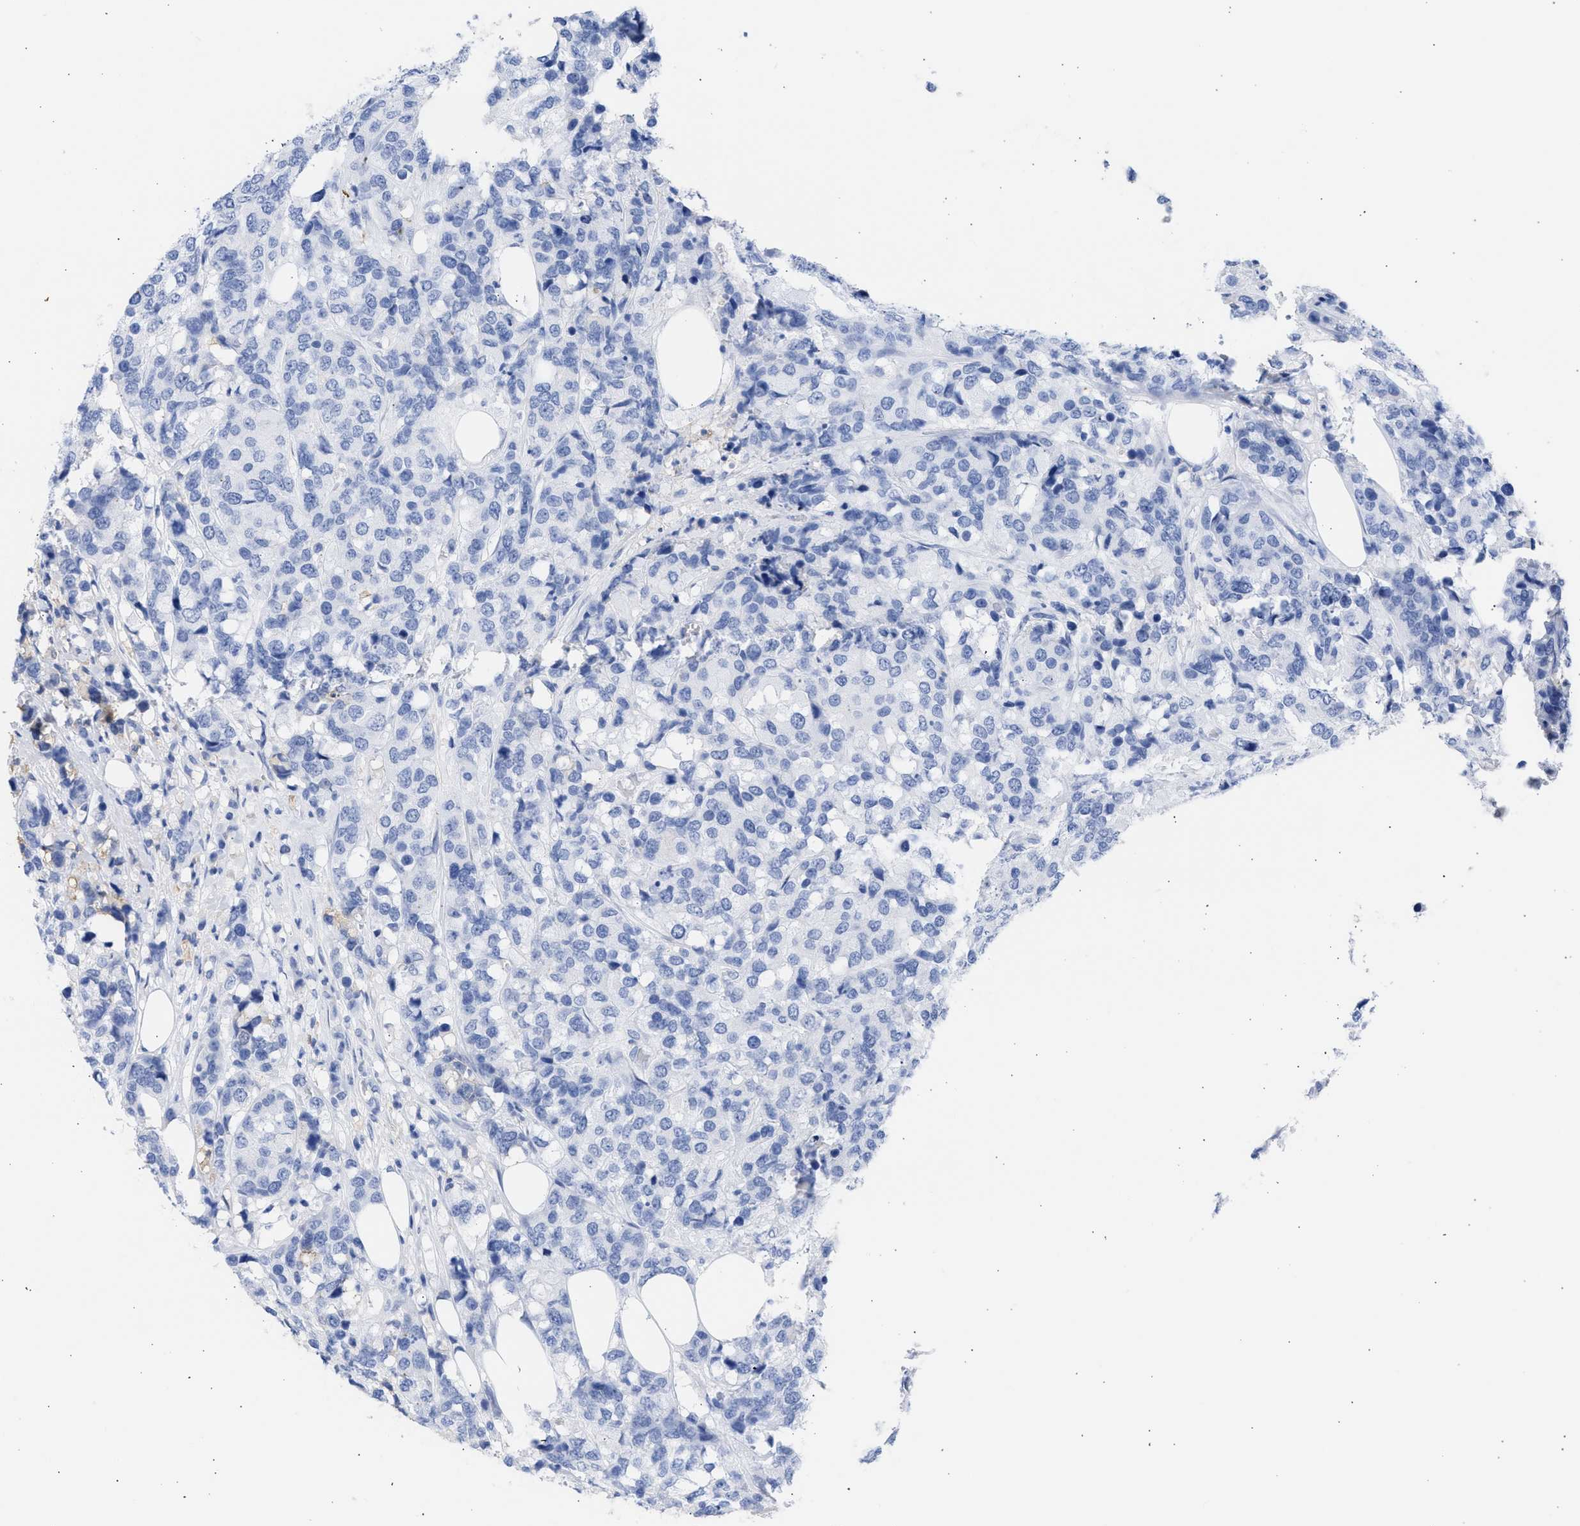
{"staining": {"intensity": "negative", "quantity": "none", "location": "none"}, "tissue": "breast cancer", "cell_type": "Tumor cells", "image_type": "cancer", "snomed": [{"axis": "morphology", "description": "Lobular carcinoma"}, {"axis": "topography", "description": "Breast"}], "caption": "High power microscopy micrograph of an IHC photomicrograph of lobular carcinoma (breast), revealing no significant staining in tumor cells. Nuclei are stained in blue.", "gene": "RSPH1", "patient": {"sex": "female", "age": 59}}